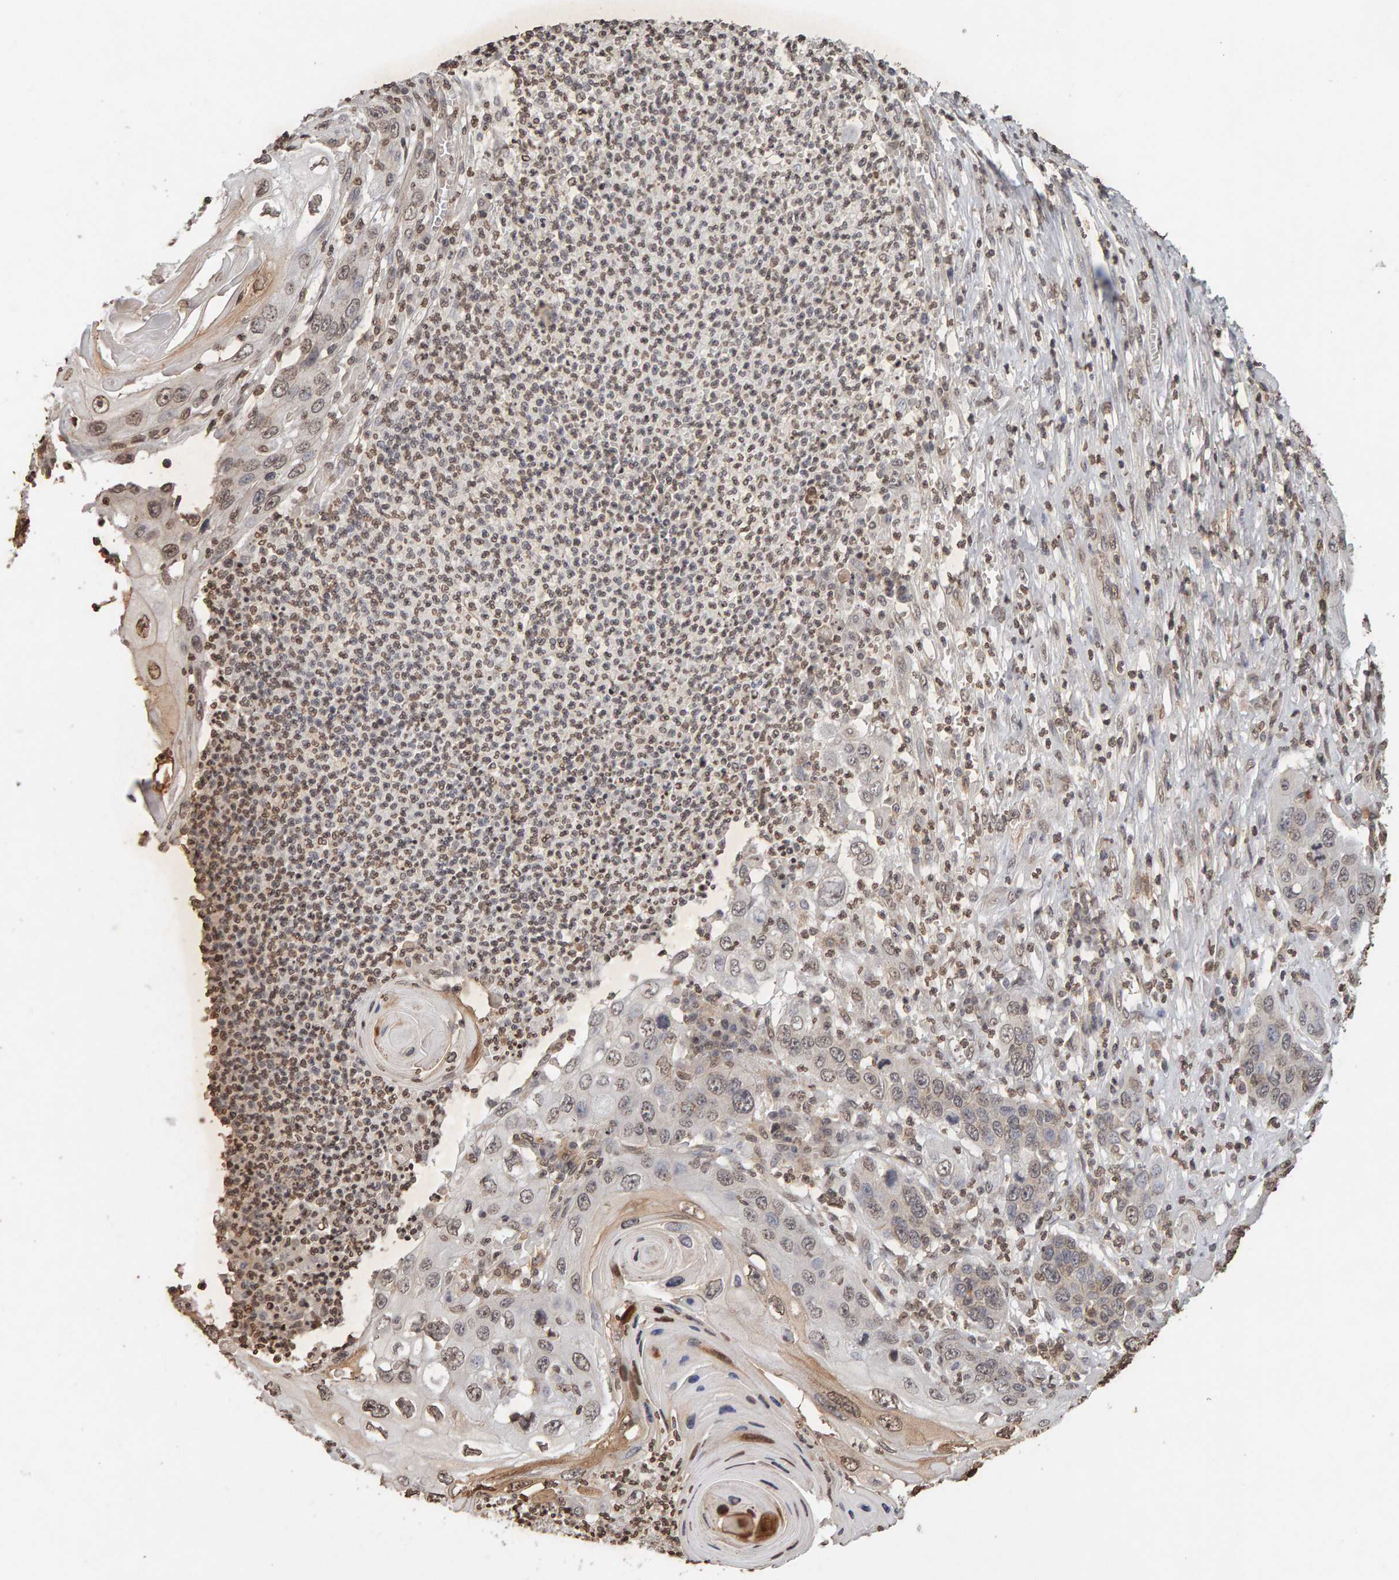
{"staining": {"intensity": "weak", "quantity": "25%-75%", "location": "nuclear"}, "tissue": "skin cancer", "cell_type": "Tumor cells", "image_type": "cancer", "snomed": [{"axis": "morphology", "description": "Squamous cell carcinoma, NOS"}, {"axis": "topography", "description": "Skin"}], "caption": "There is low levels of weak nuclear expression in tumor cells of skin squamous cell carcinoma, as demonstrated by immunohistochemical staining (brown color).", "gene": "DNAJB5", "patient": {"sex": "male", "age": 55}}